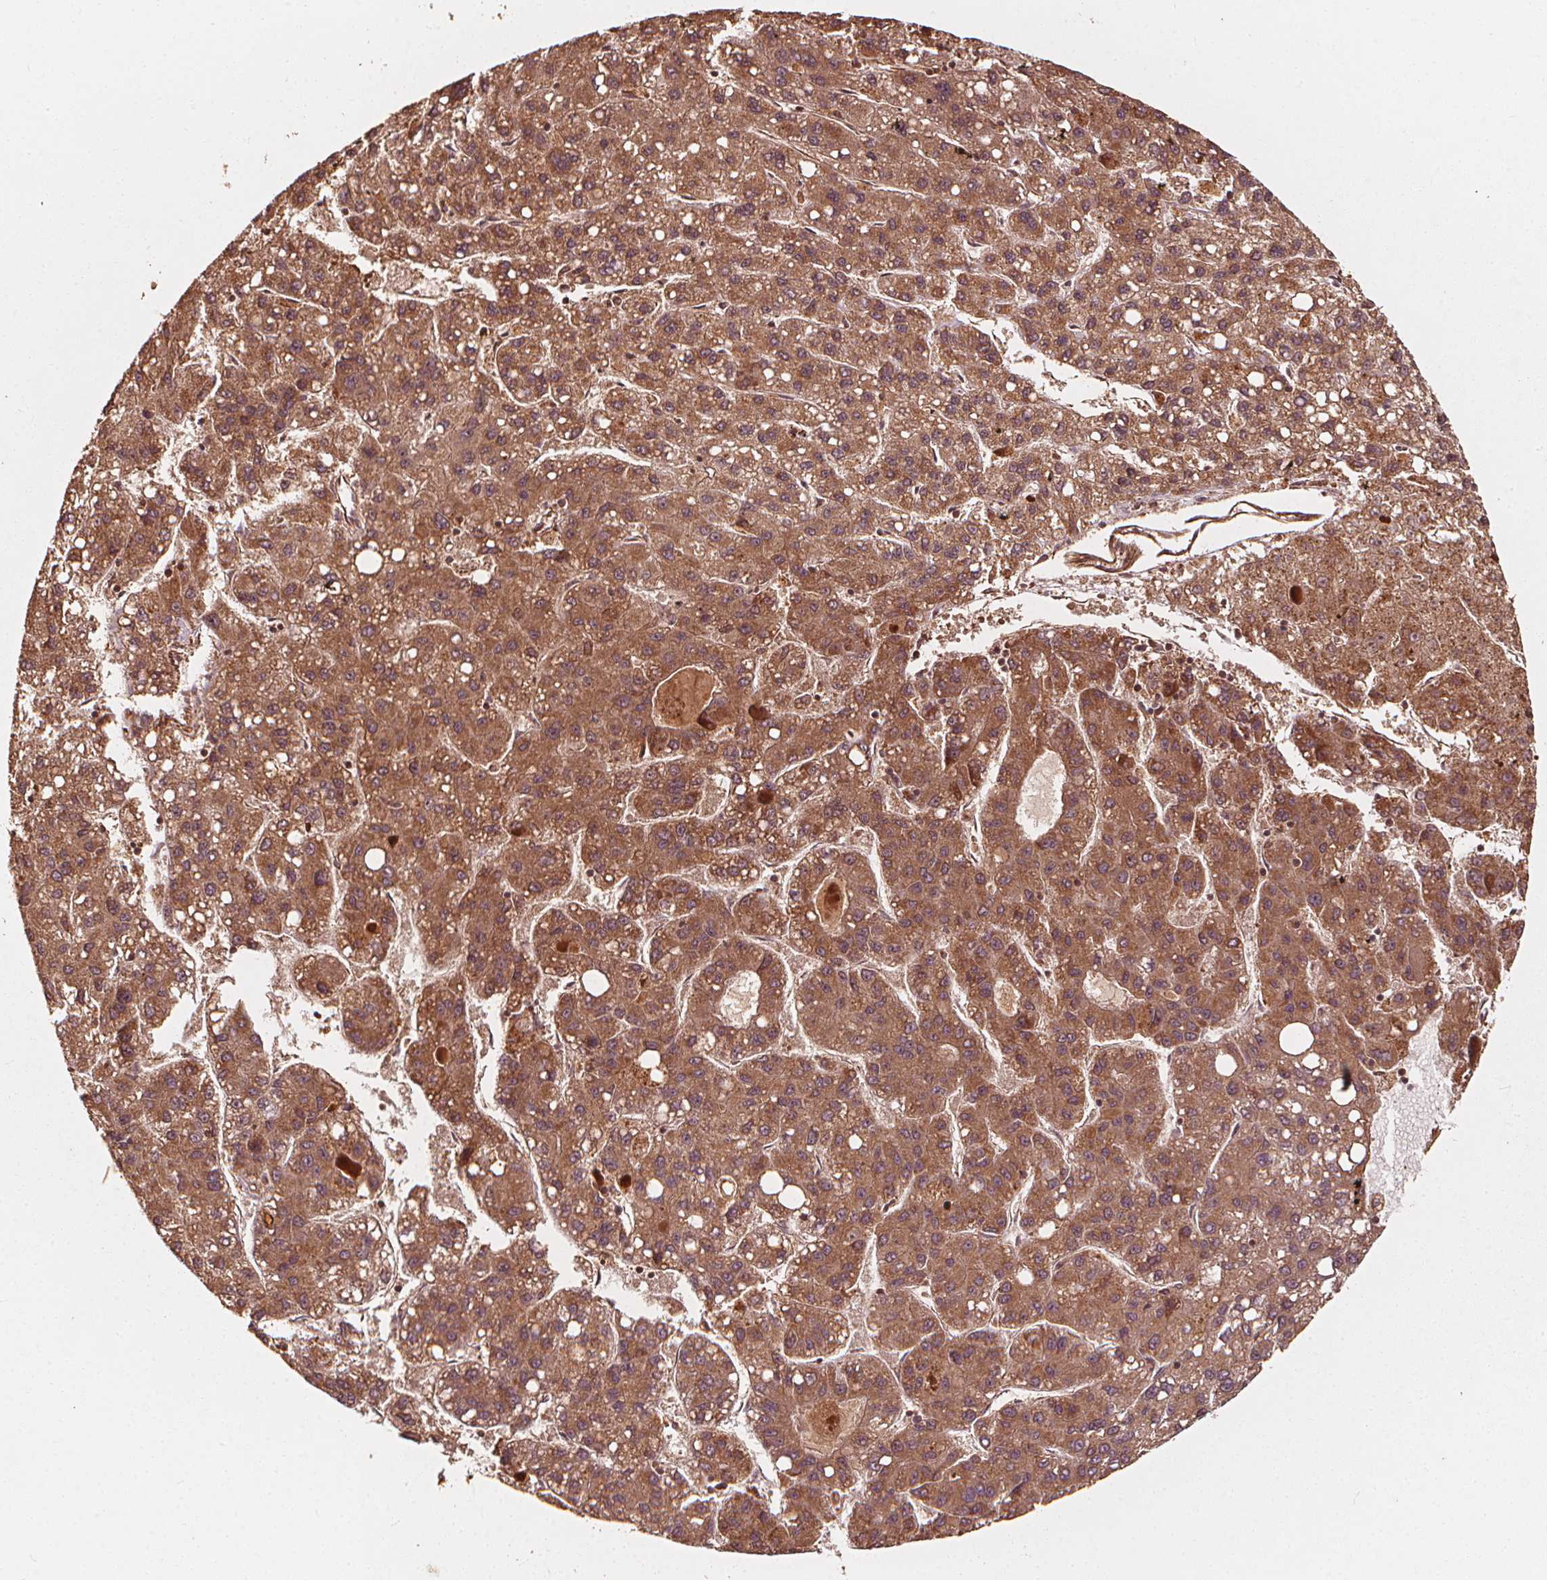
{"staining": {"intensity": "moderate", "quantity": ">75%", "location": "cytoplasmic/membranous"}, "tissue": "liver cancer", "cell_type": "Tumor cells", "image_type": "cancer", "snomed": [{"axis": "morphology", "description": "Carcinoma, Hepatocellular, NOS"}, {"axis": "topography", "description": "Liver"}], "caption": "IHC staining of liver hepatocellular carcinoma, which displays medium levels of moderate cytoplasmic/membranous staining in approximately >75% of tumor cells indicating moderate cytoplasmic/membranous protein staining. The staining was performed using DAB (3,3'-diaminobenzidine) (brown) for protein detection and nuclei were counterstained in hematoxylin (blue).", "gene": "NPC1", "patient": {"sex": "female", "age": 82}}